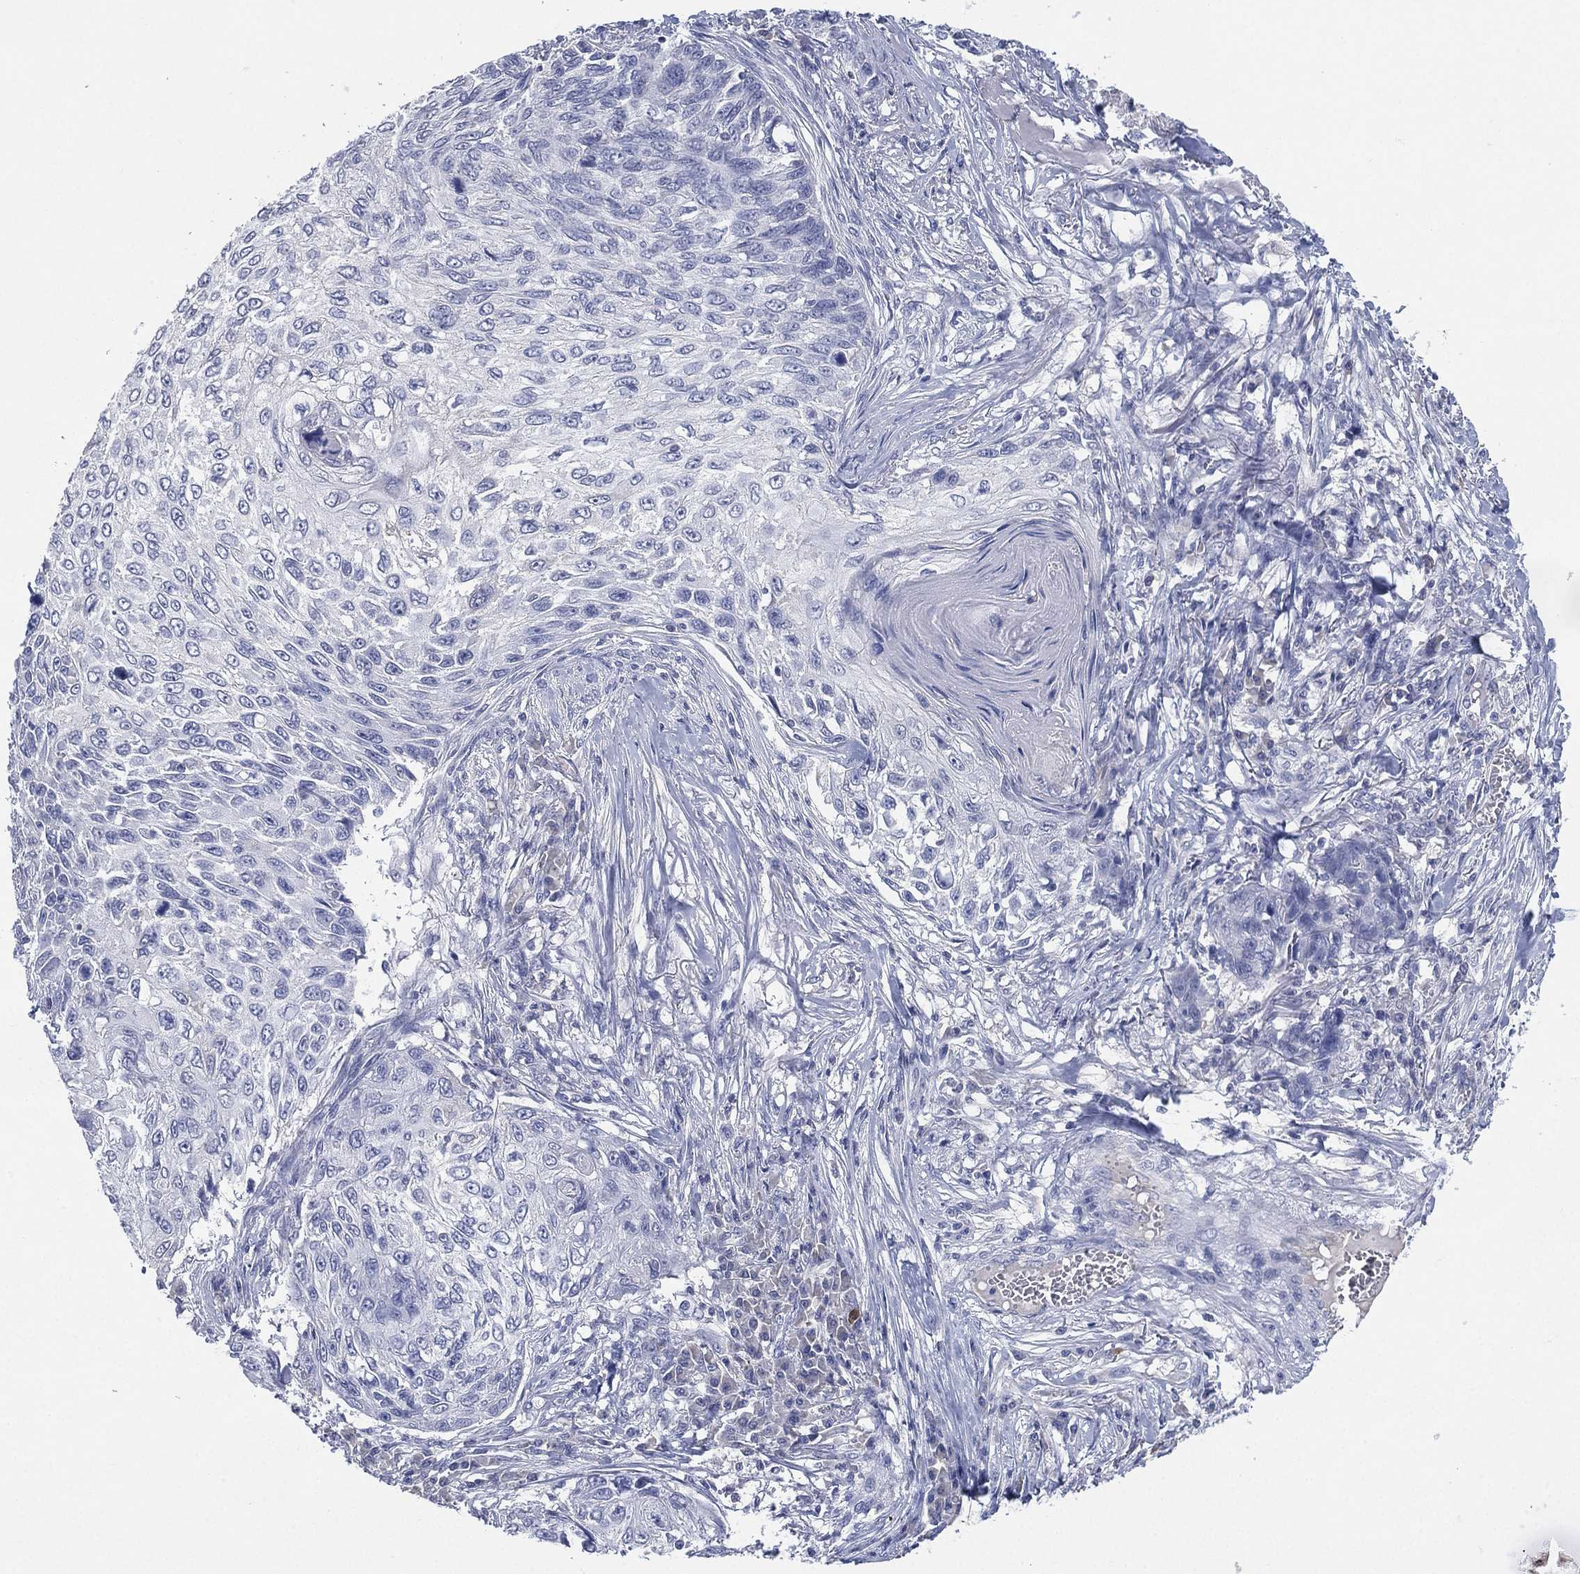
{"staining": {"intensity": "negative", "quantity": "none", "location": "none"}, "tissue": "skin cancer", "cell_type": "Tumor cells", "image_type": "cancer", "snomed": [{"axis": "morphology", "description": "Squamous cell carcinoma, NOS"}, {"axis": "topography", "description": "Skin"}], "caption": "Protein analysis of squamous cell carcinoma (skin) displays no significant expression in tumor cells.", "gene": "KRT35", "patient": {"sex": "male", "age": 92}}